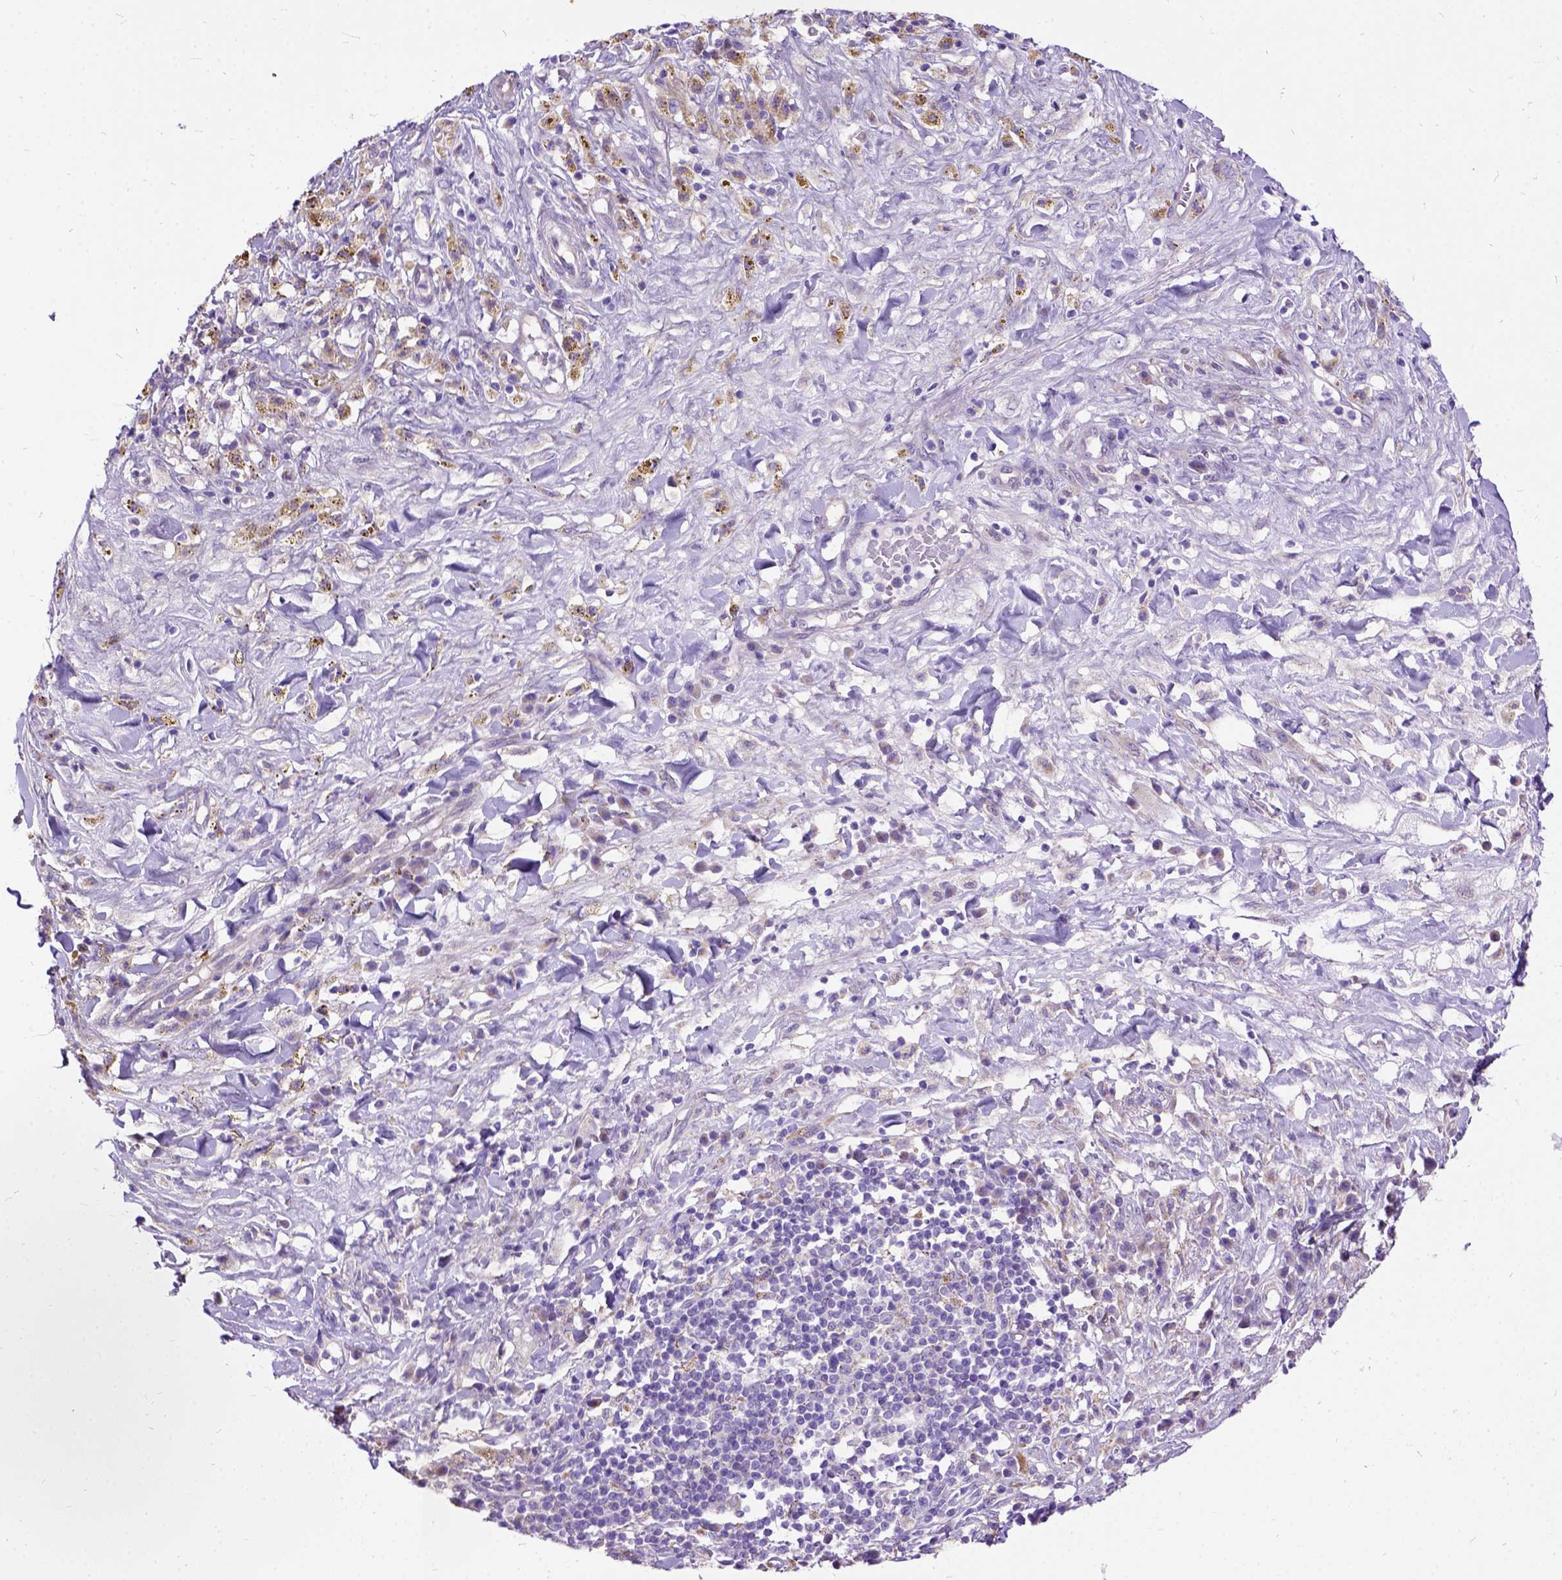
{"staining": {"intensity": "negative", "quantity": "none", "location": "none"}, "tissue": "melanoma", "cell_type": "Tumor cells", "image_type": "cancer", "snomed": [{"axis": "morphology", "description": "Malignant melanoma, NOS"}, {"axis": "topography", "description": "Skin"}], "caption": "High power microscopy histopathology image of an immunohistochemistry (IHC) histopathology image of melanoma, revealing no significant positivity in tumor cells.", "gene": "CFAP54", "patient": {"sex": "female", "age": 91}}